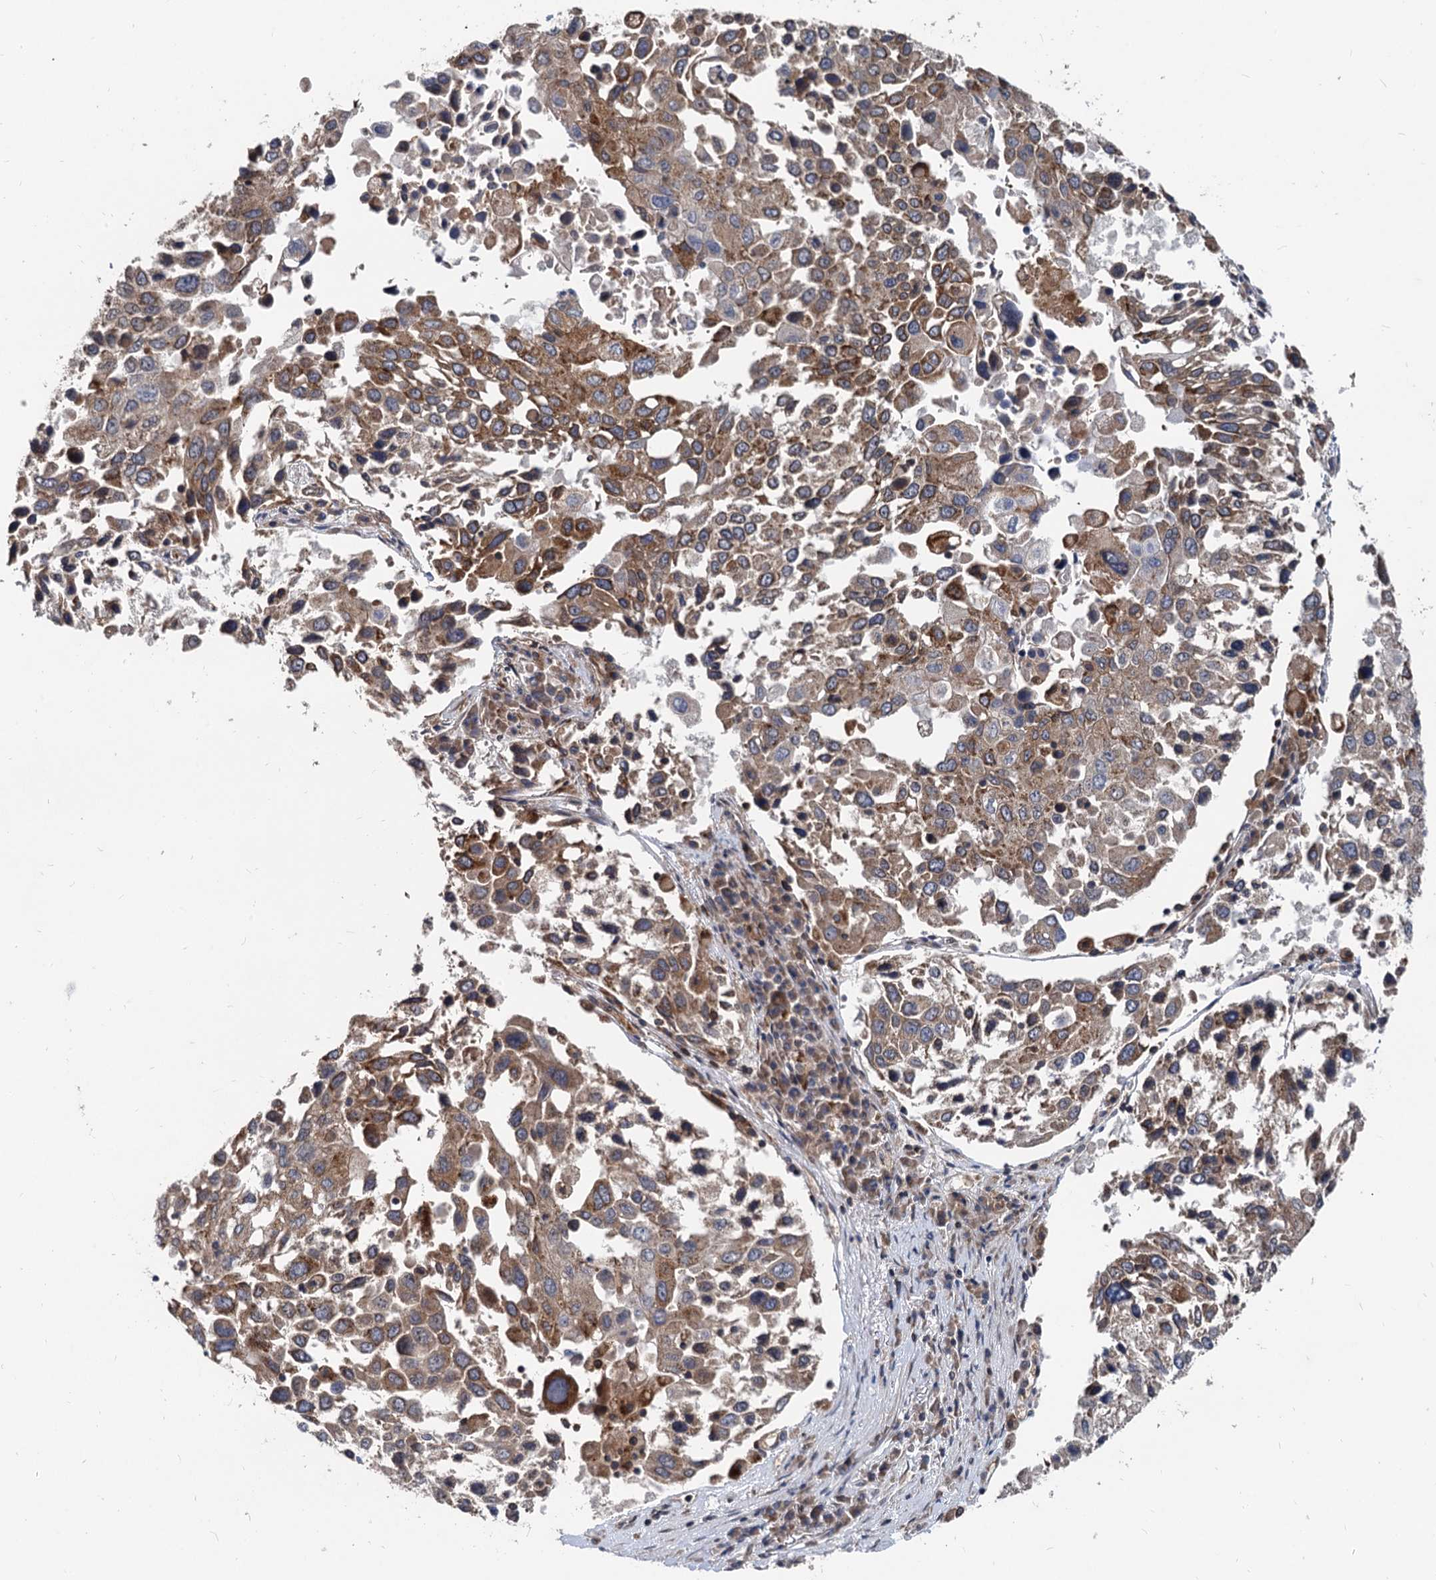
{"staining": {"intensity": "moderate", "quantity": ">75%", "location": "cytoplasmic/membranous"}, "tissue": "lung cancer", "cell_type": "Tumor cells", "image_type": "cancer", "snomed": [{"axis": "morphology", "description": "Squamous cell carcinoma, NOS"}, {"axis": "topography", "description": "Lung"}], "caption": "Immunohistochemistry of squamous cell carcinoma (lung) shows medium levels of moderate cytoplasmic/membranous expression in about >75% of tumor cells.", "gene": "STIM1", "patient": {"sex": "male", "age": 65}}